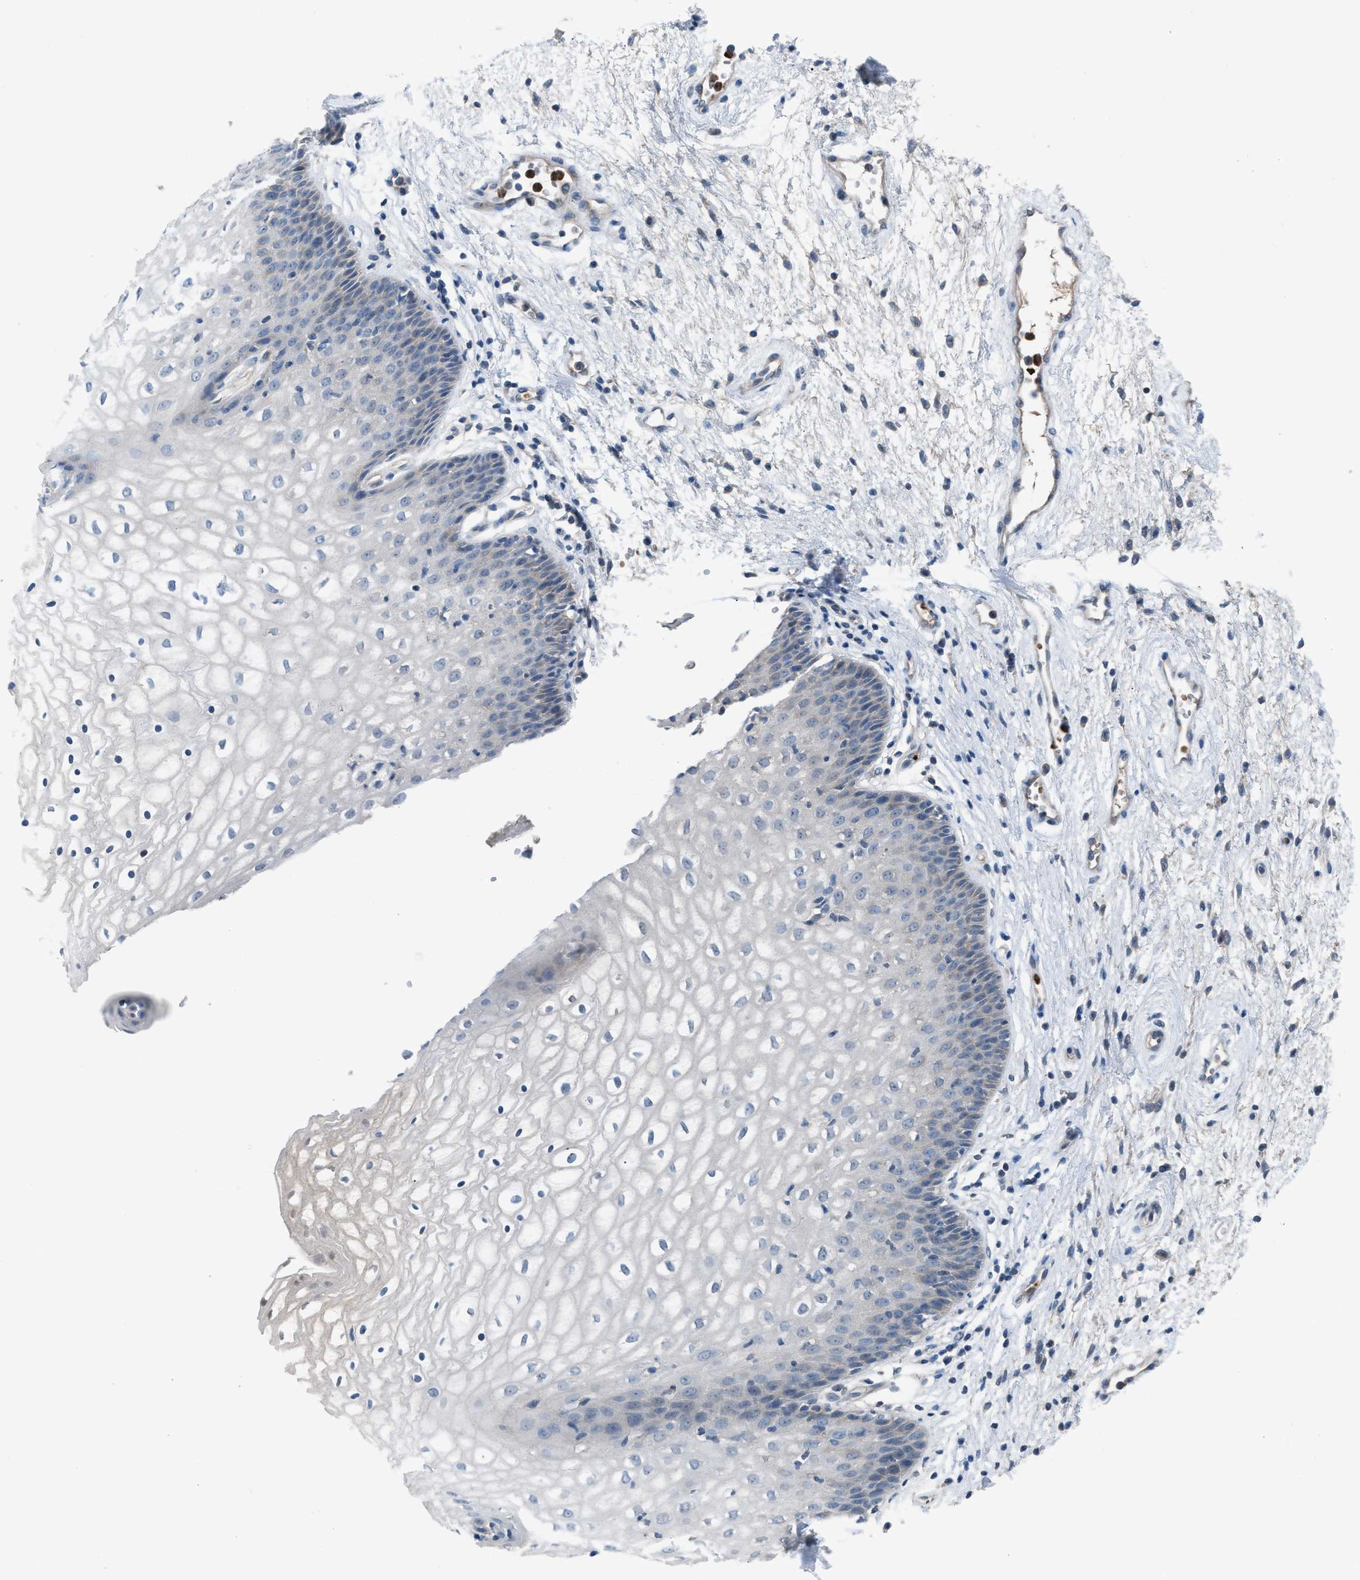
{"staining": {"intensity": "negative", "quantity": "none", "location": "none"}, "tissue": "vagina", "cell_type": "Squamous epithelial cells", "image_type": "normal", "snomed": [{"axis": "morphology", "description": "Normal tissue, NOS"}, {"axis": "topography", "description": "Vagina"}], "caption": "Squamous epithelial cells show no significant protein expression in benign vagina.", "gene": "CFAP77", "patient": {"sex": "female", "age": 34}}